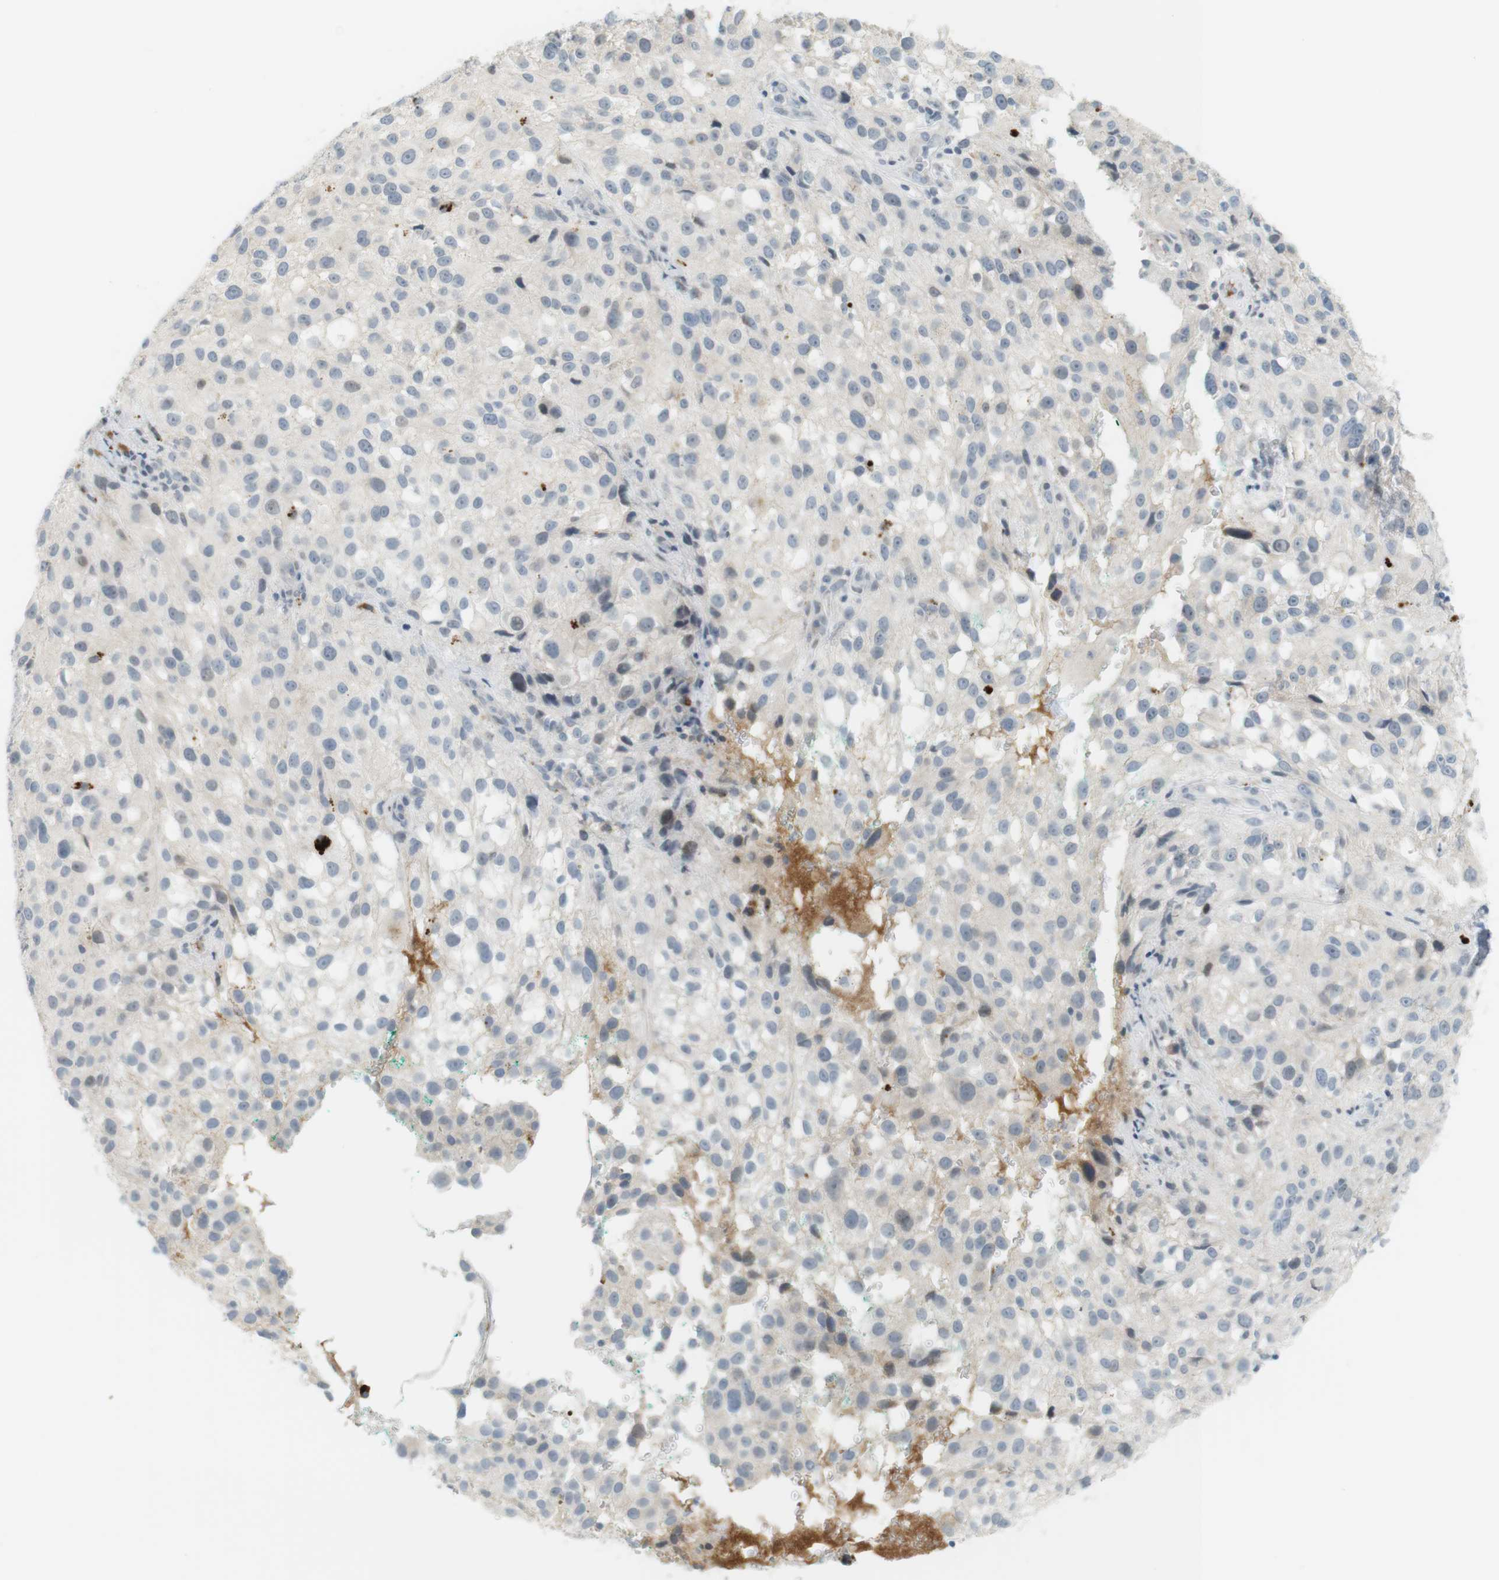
{"staining": {"intensity": "weak", "quantity": "<25%", "location": "nuclear"}, "tissue": "melanoma", "cell_type": "Tumor cells", "image_type": "cancer", "snomed": [{"axis": "morphology", "description": "Necrosis, NOS"}, {"axis": "morphology", "description": "Malignant melanoma, NOS"}, {"axis": "topography", "description": "Skin"}], "caption": "The image demonstrates no significant staining in tumor cells of malignant melanoma.", "gene": "DMC1", "patient": {"sex": "female", "age": 87}}